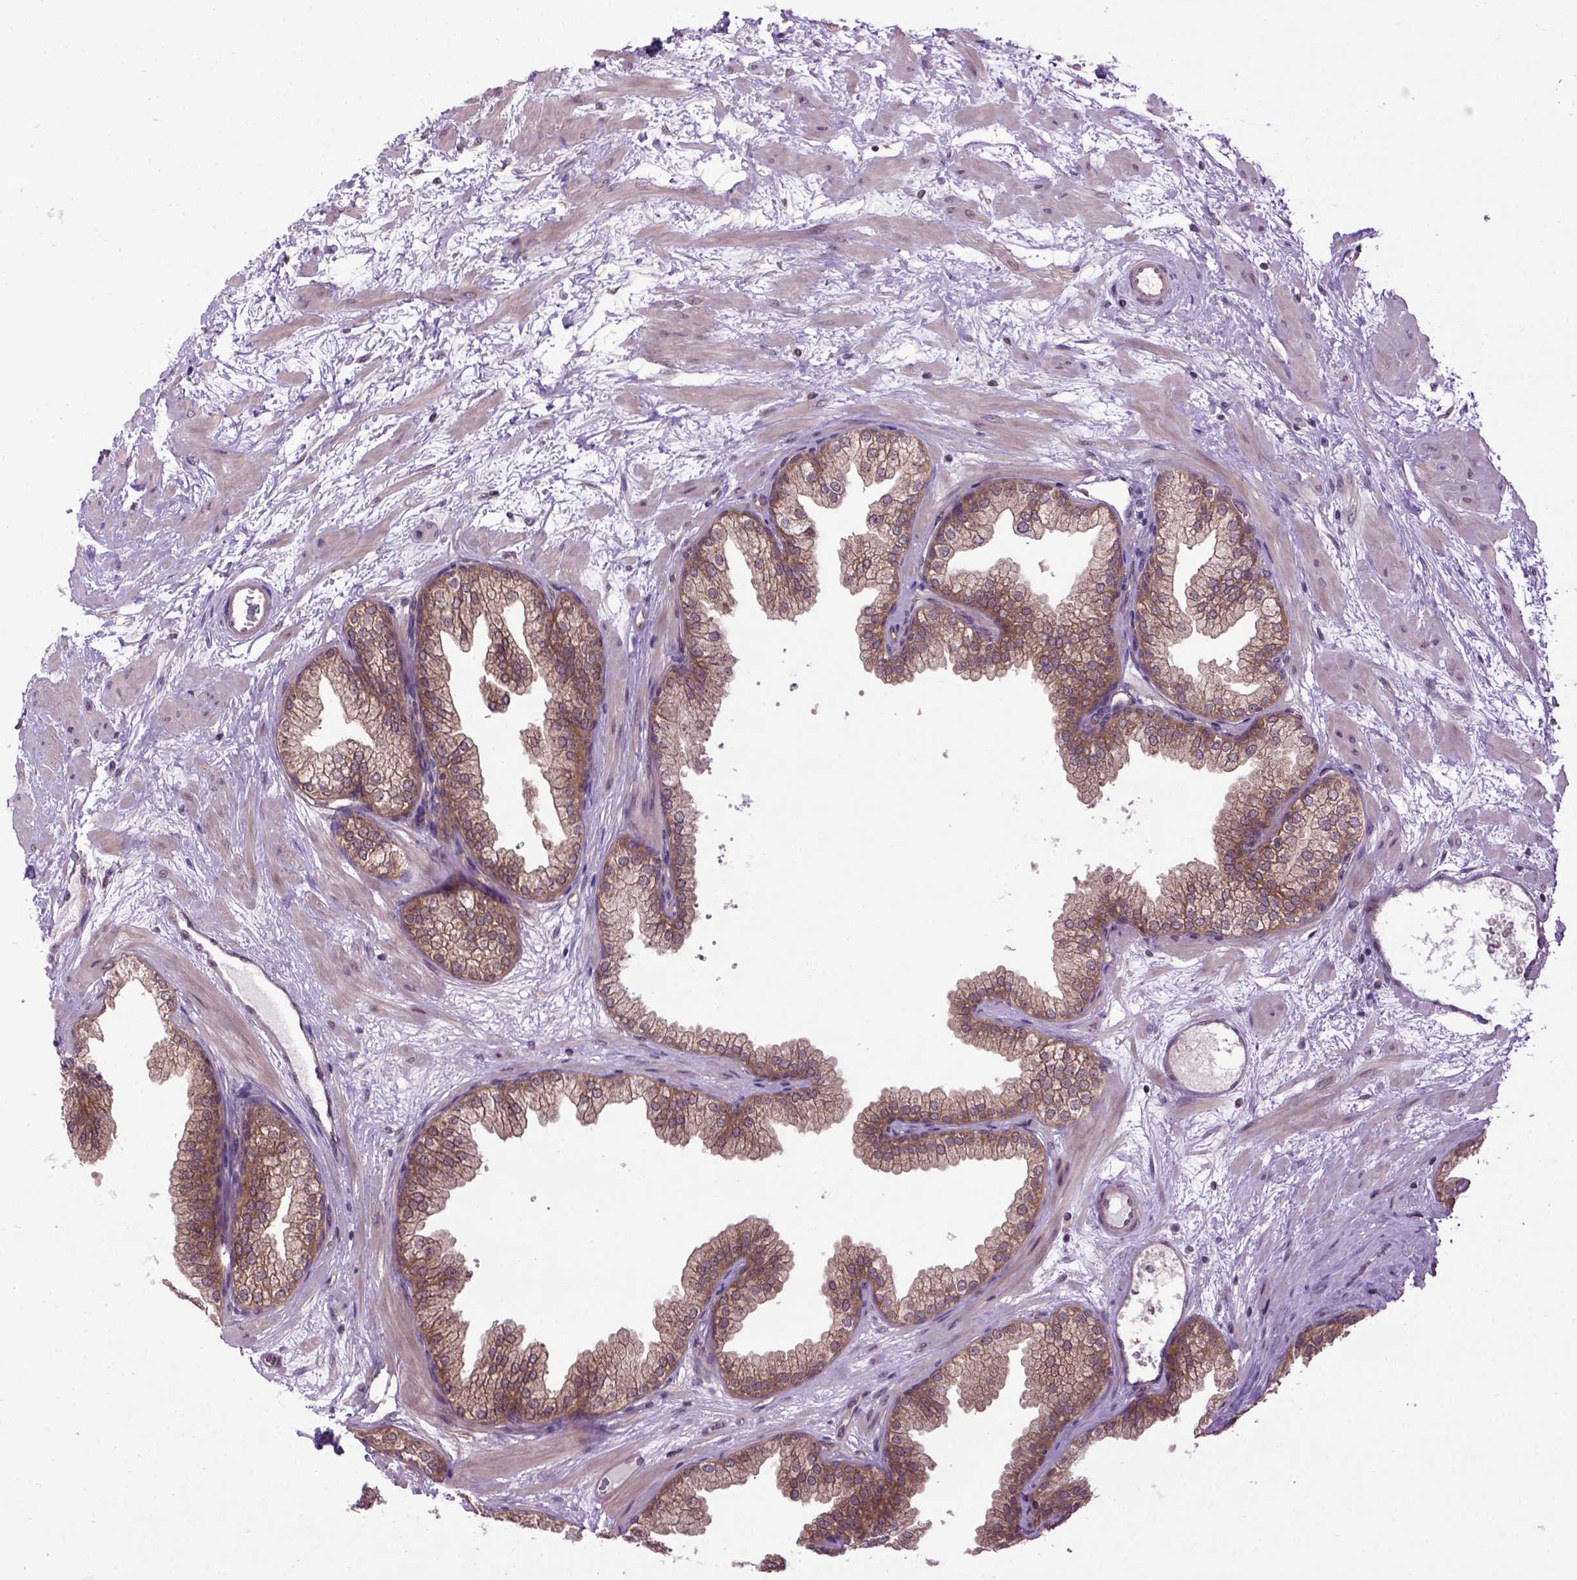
{"staining": {"intensity": "moderate", "quantity": "25%-75%", "location": "nuclear"}, "tissue": "prostate", "cell_type": "Glandular cells", "image_type": "normal", "snomed": [{"axis": "morphology", "description": "Normal tissue, NOS"}, {"axis": "topography", "description": "Prostate"}], "caption": "IHC image of unremarkable prostate stained for a protein (brown), which displays medium levels of moderate nuclear positivity in about 25%-75% of glandular cells.", "gene": "WDR48", "patient": {"sex": "male", "age": 37}}